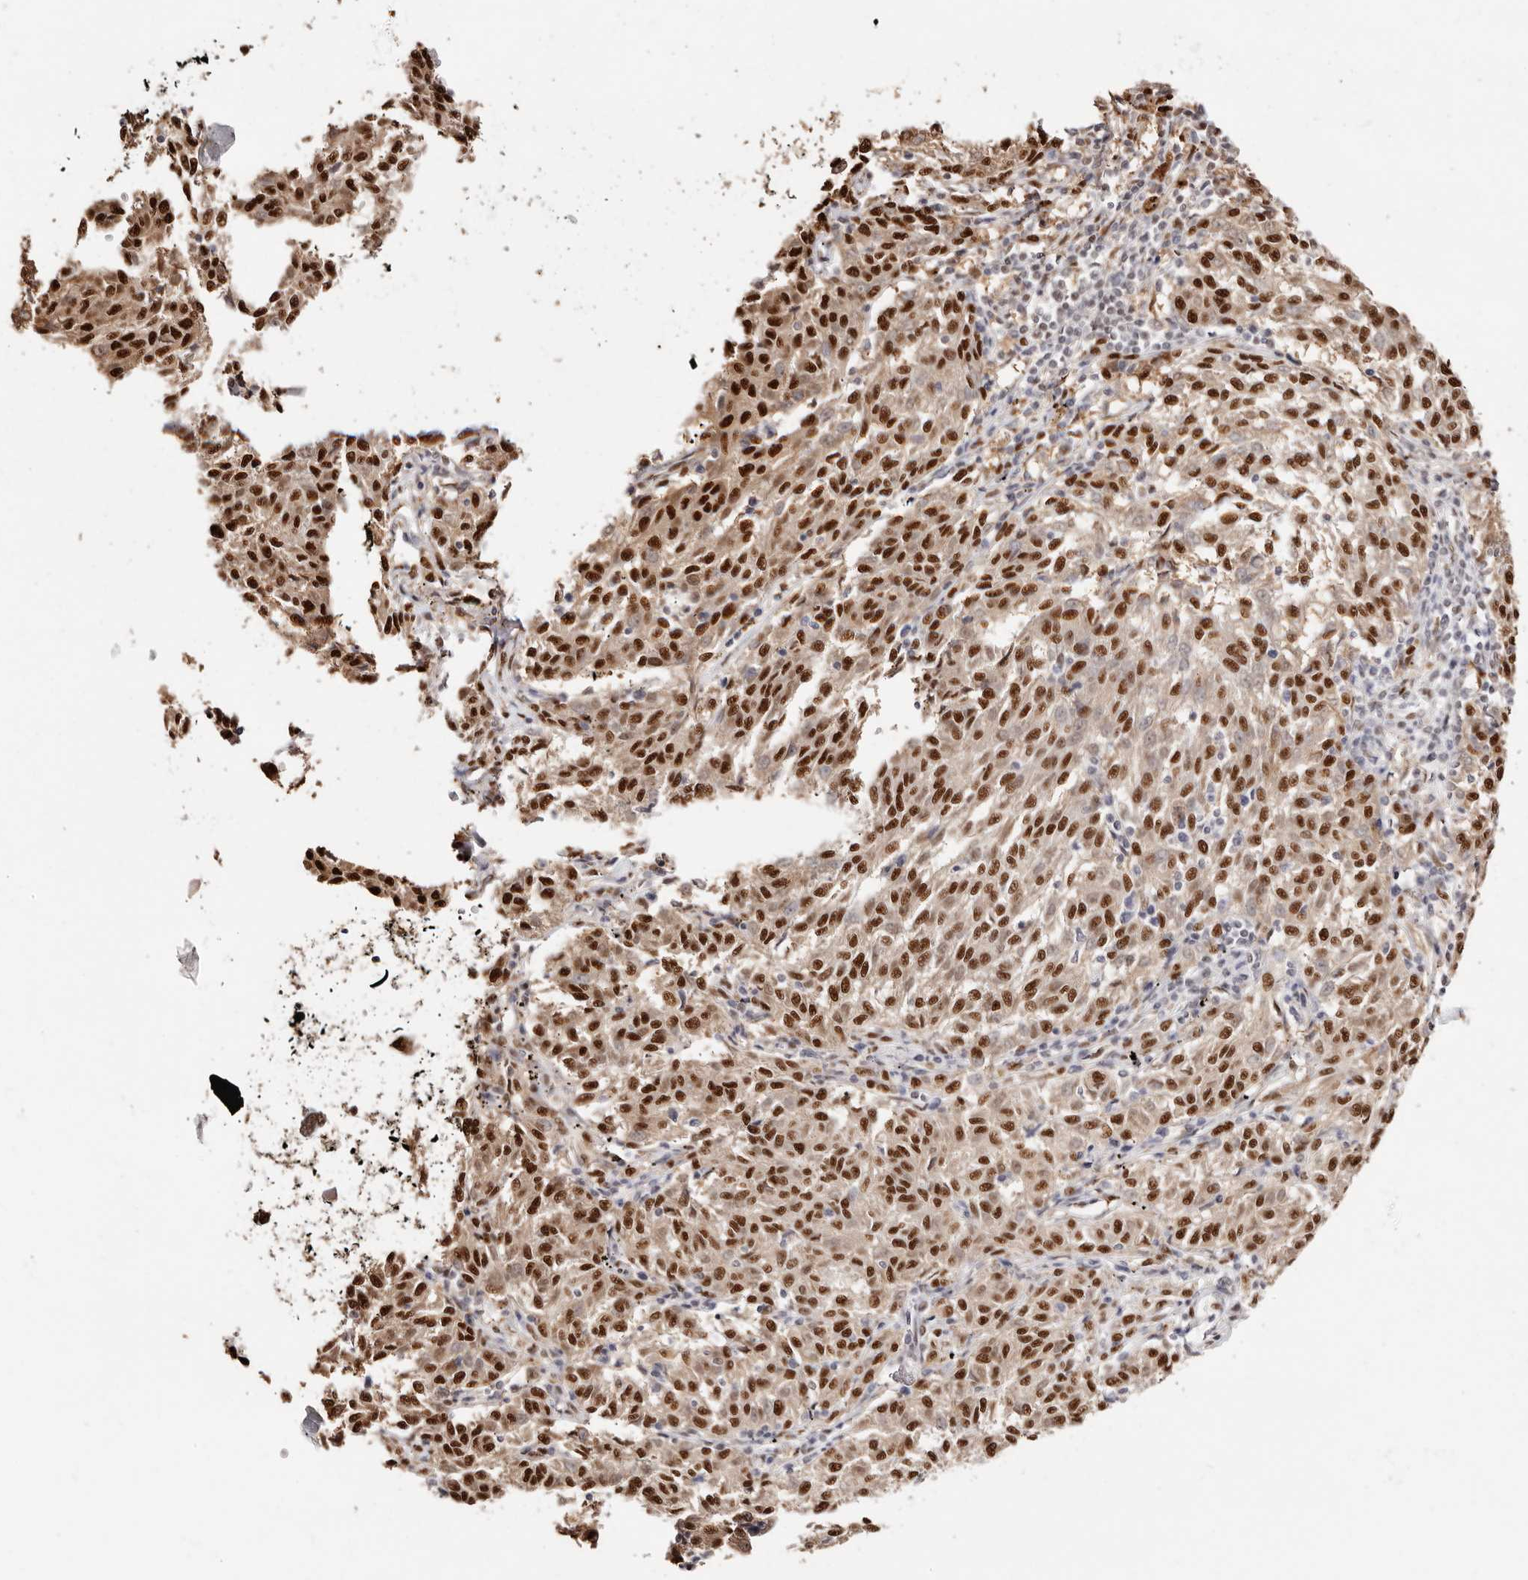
{"staining": {"intensity": "strong", "quantity": ">75%", "location": "nuclear"}, "tissue": "melanoma", "cell_type": "Tumor cells", "image_type": "cancer", "snomed": [{"axis": "morphology", "description": "Malignant melanoma, NOS"}, {"axis": "topography", "description": "Skin"}], "caption": "A brown stain highlights strong nuclear positivity of a protein in melanoma tumor cells.", "gene": "TKT", "patient": {"sex": "female", "age": 72}}